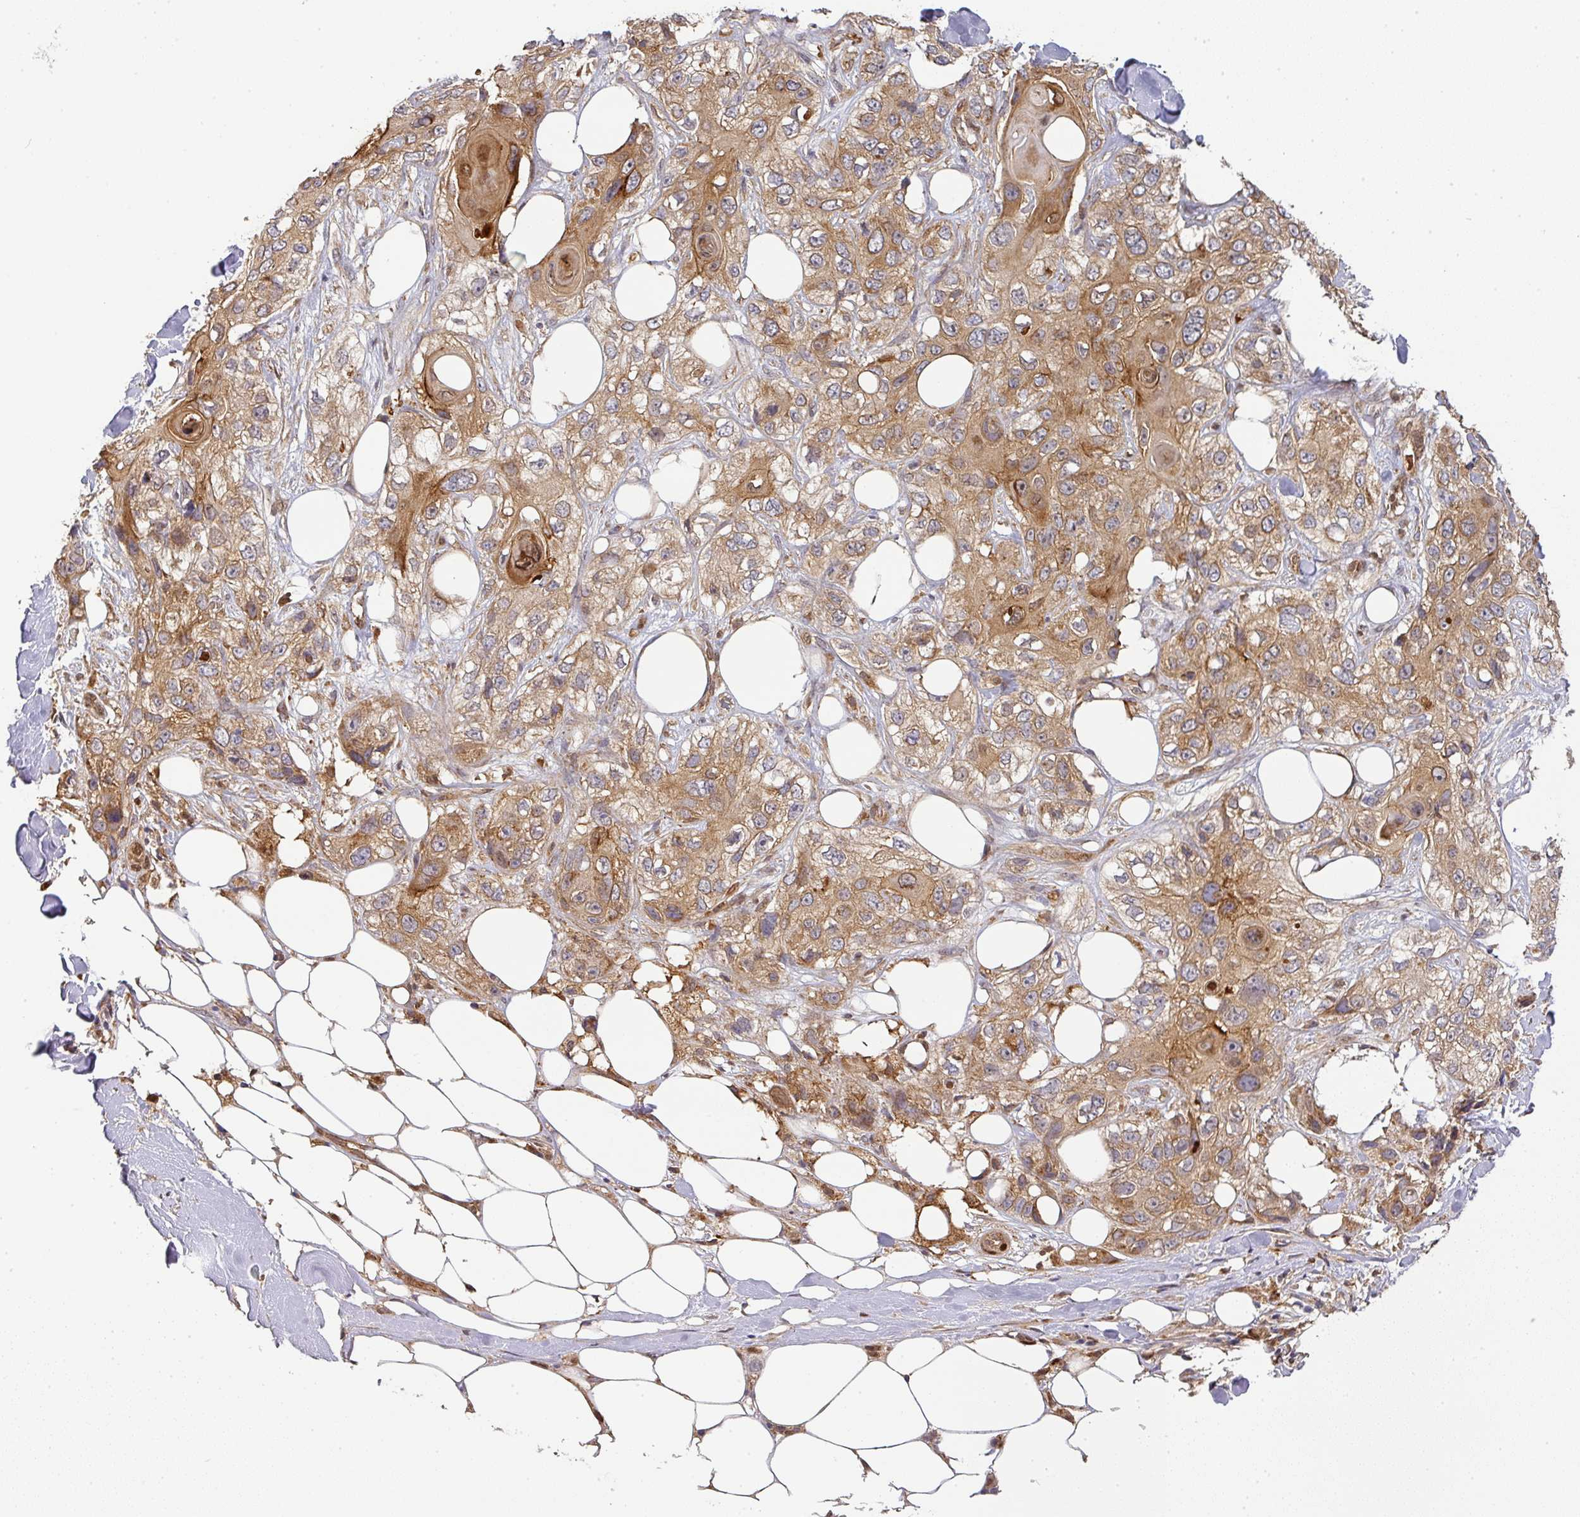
{"staining": {"intensity": "moderate", "quantity": ">75%", "location": "cytoplasmic/membranous"}, "tissue": "skin cancer", "cell_type": "Tumor cells", "image_type": "cancer", "snomed": [{"axis": "morphology", "description": "Normal tissue, NOS"}, {"axis": "morphology", "description": "Squamous cell carcinoma, NOS"}, {"axis": "topography", "description": "Skin"}], "caption": "Tumor cells show medium levels of moderate cytoplasmic/membranous positivity in about >75% of cells in skin squamous cell carcinoma.", "gene": "MALSU1", "patient": {"sex": "male", "age": 72}}